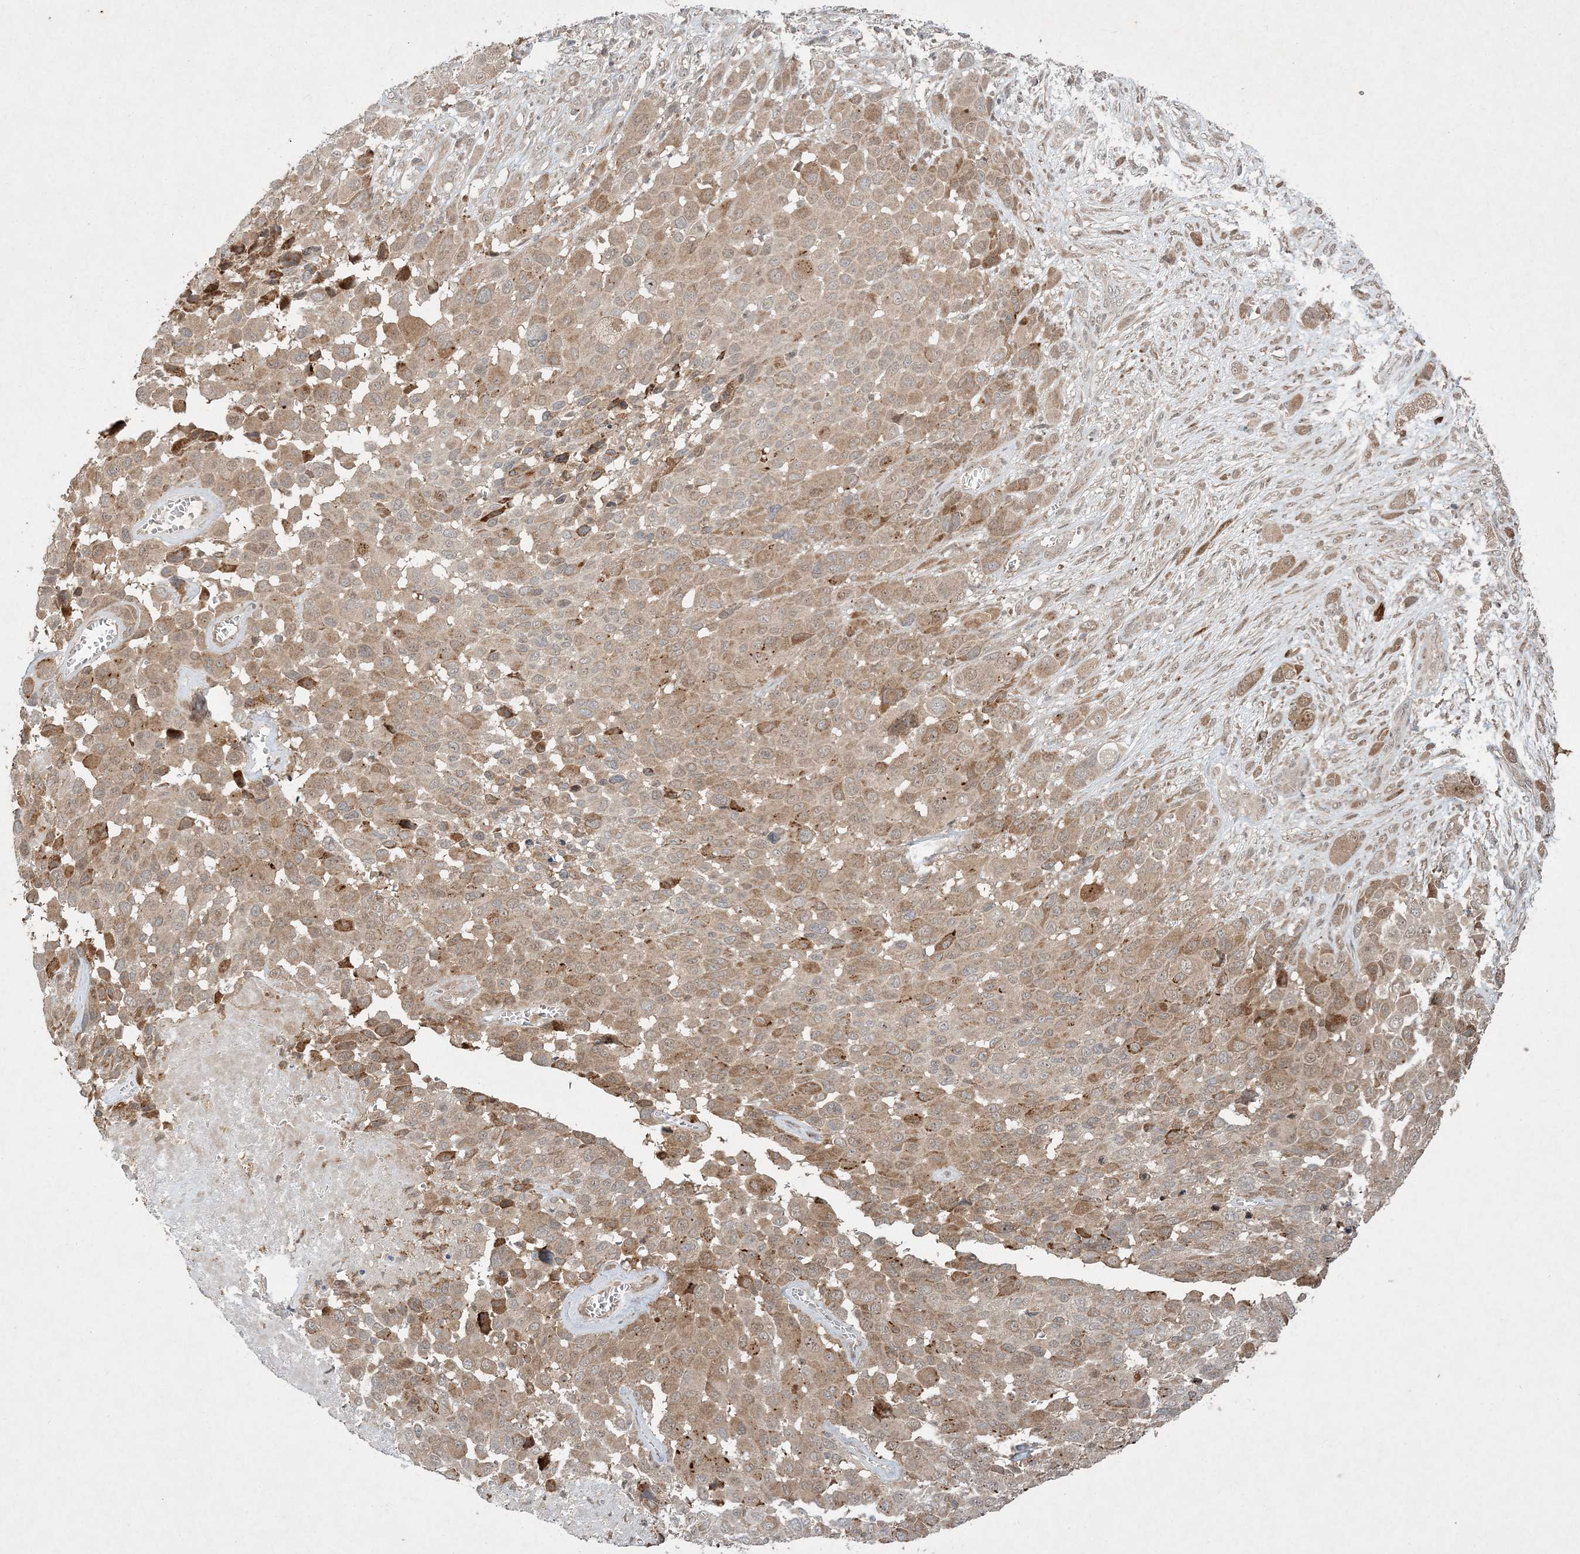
{"staining": {"intensity": "weak", "quantity": "25%-75%", "location": "cytoplasmic/membranous"}, "tissue": "melanoma", "cell_type": "Tumor cells", "image_type": "cancer", "snomed": [{"axis": "morphology", "description": "Malignant melanoma, NOS"}, {"axis": "topography", "description": "Skin of trunk"}], "caption": "Immunohistochemical staining of human malignant melanoma exhibits low levels of weak cytoplasmic/membranous positivity in approximately 25%-75% of tumor cells.", "gene": "UBR3", "patient": {"sex": "male", "age": 71}}